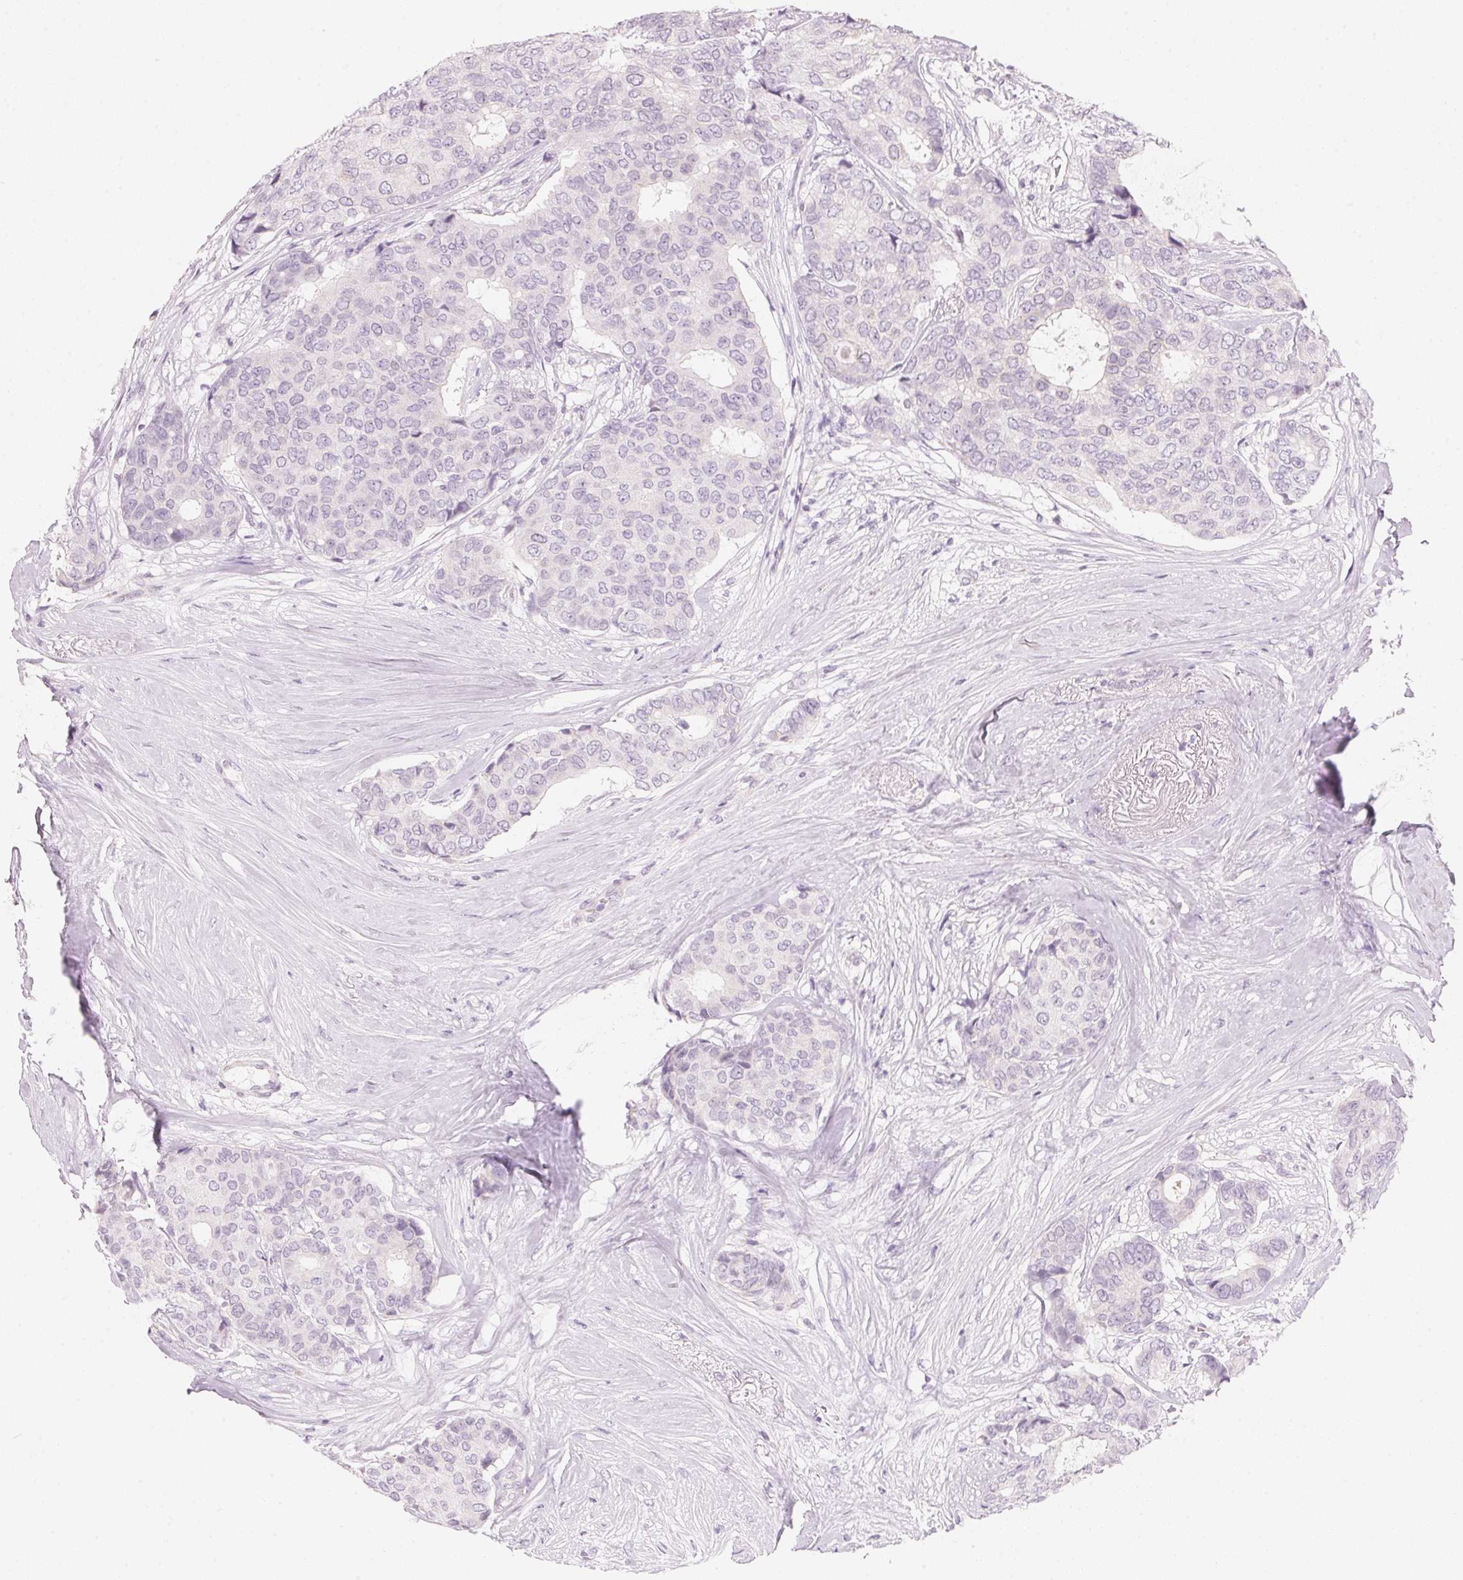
{"staining": {"intensity": "negative", "quantity": "none", "location": "none"}, "tissue": "breast cancer", "cell_type": "Tumor cells", "image_type": "cancer", "snomed": [{"axis": "morphology", "description": "Duct carcinoma"}, {"axis": "topography", "description": "Breast"}], "caption": "Tumor cells are negative for protein expression in human breast cancer.", "gene": "HOXB13", "patient": {"sex": "female", "age": 75}}